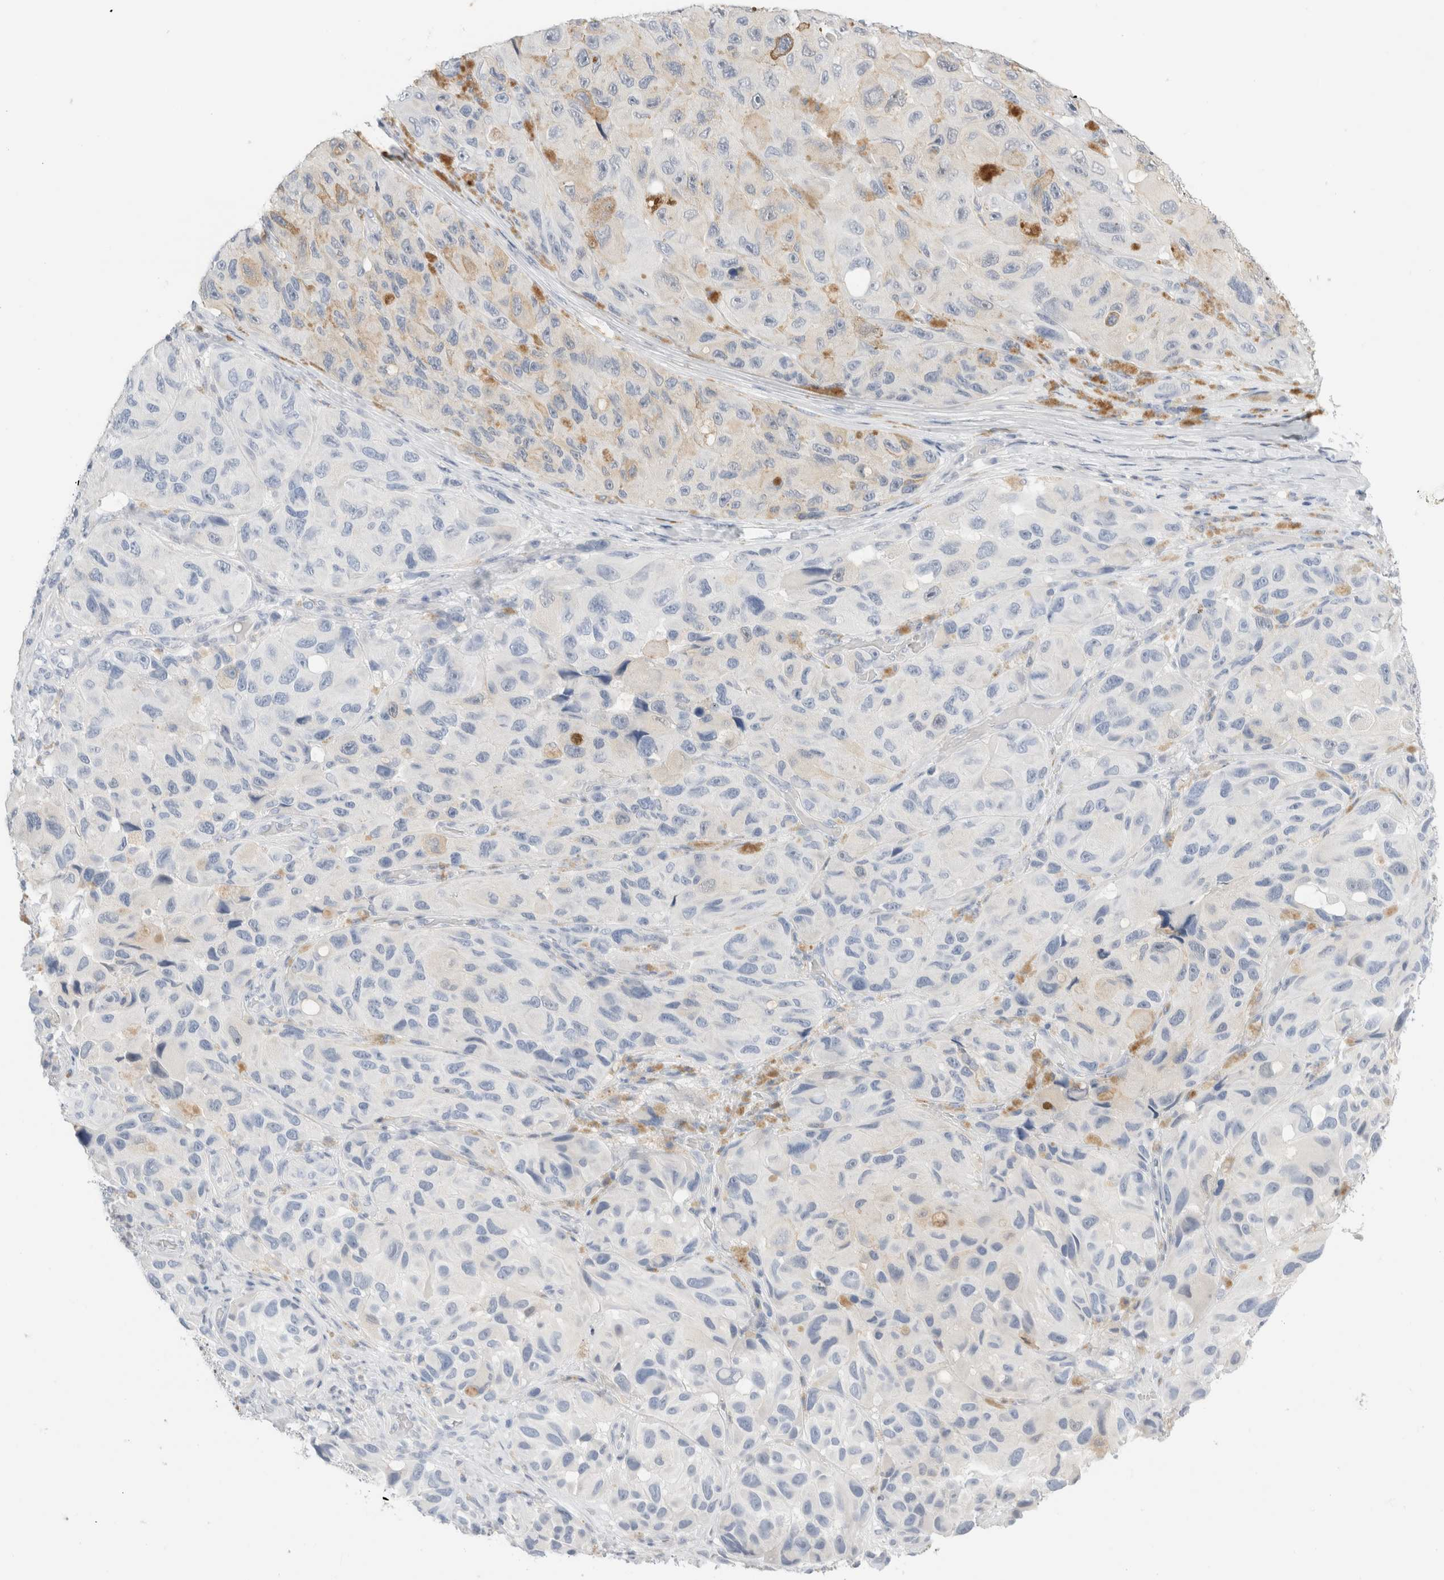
{"staining": {"intensity": "negative", "quantity": "none", "location": "none"}, "tissue": "melanoma", "cell_type": "Tumor cells", "image_type": "cancer", "snomed": [{"axis": "morphology", "description": "Malignant melanoma, NOS"}, {"axis": "topography", "description": "Skin"}], "caption": "This is an IHC micrograph of human melanoma. There is no expression in tumor cells.", "gene": "ADAM30", "patient": {"sex": "female", "age": 73}}